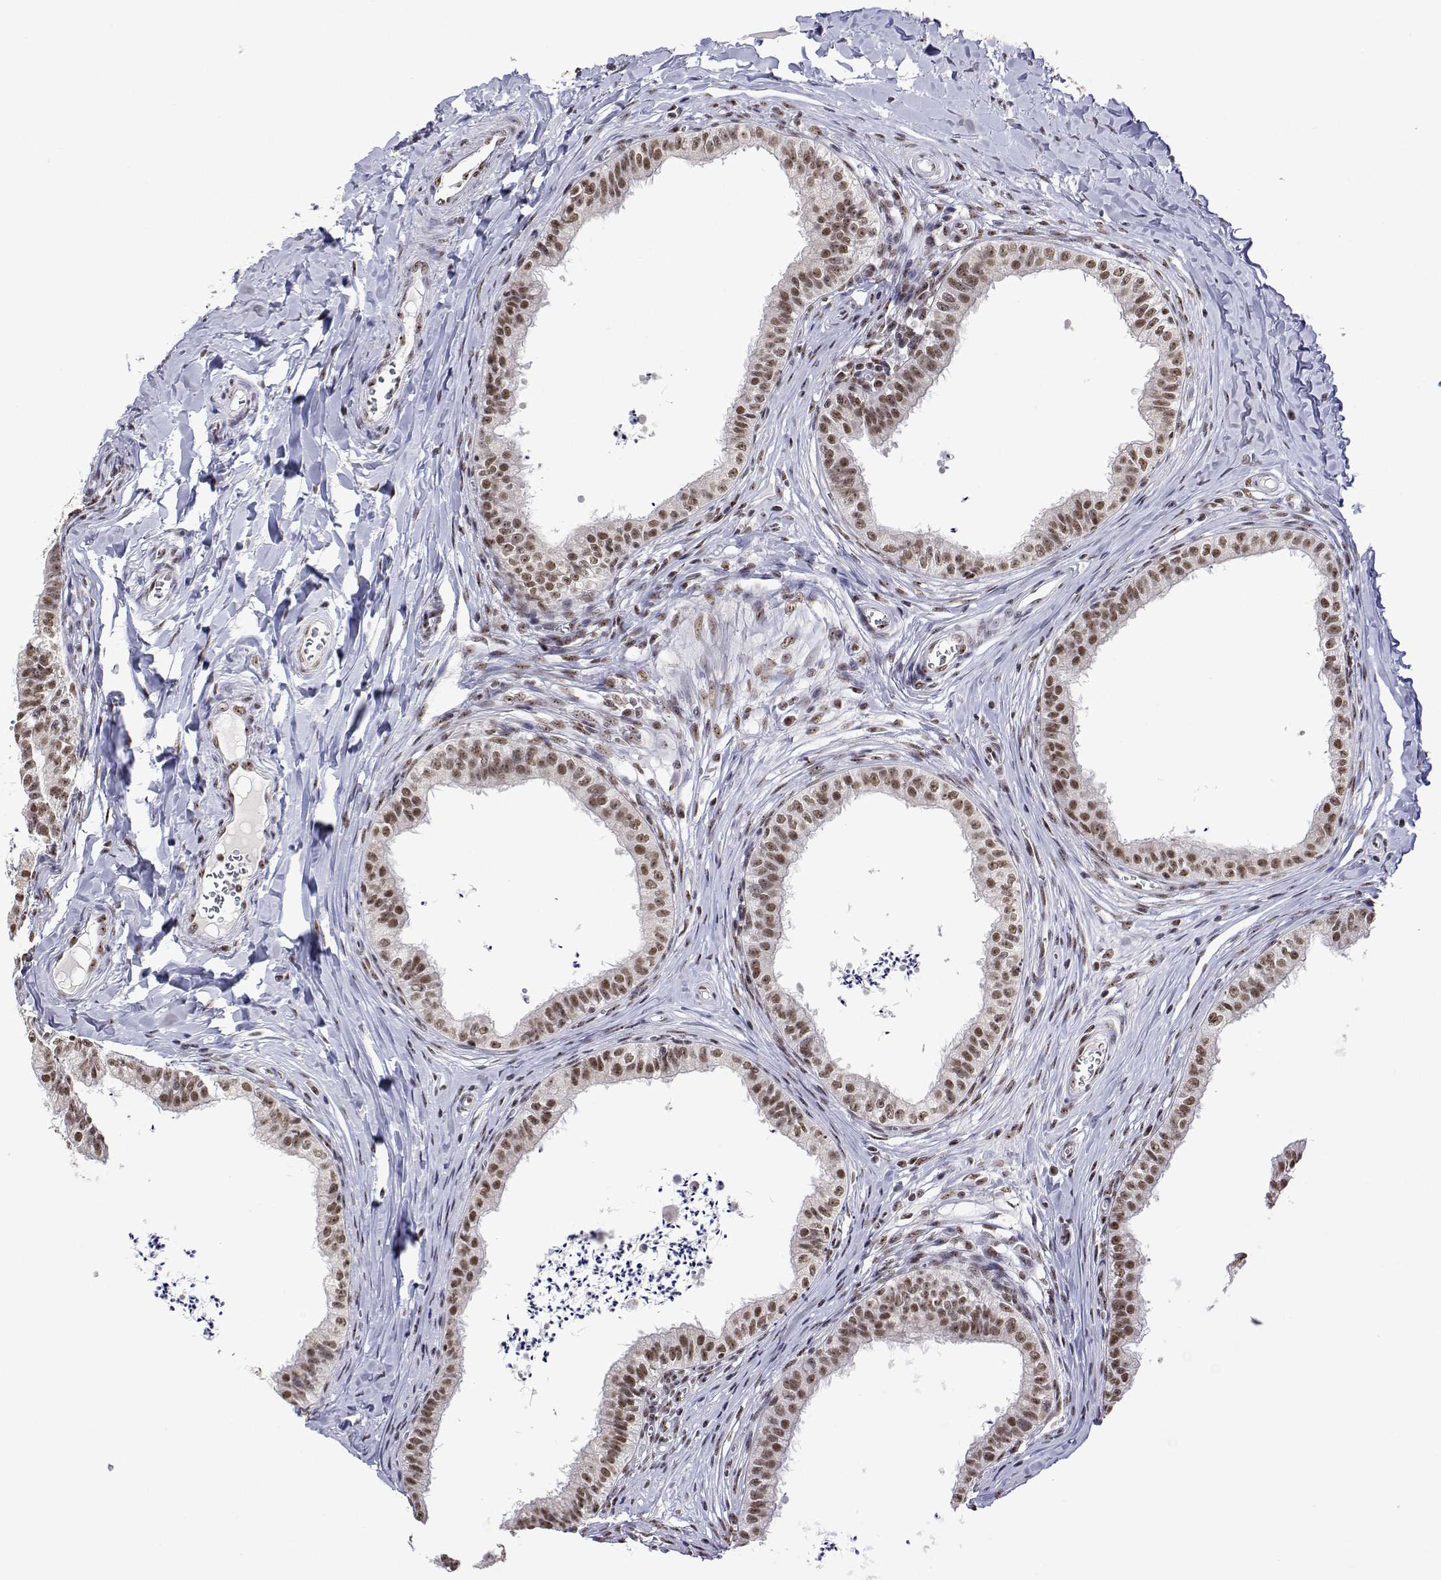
{"staining": {"intensity": "moderate", "quantity": ">75%", "location": "nuclear"}, "tissue": "epididymis", "cell_type": "Glandular cells", "image_type": "normal", "snomed": [{"axis": "morphology", "description": "Normal tissue, NOS"}, {"axis": "topography", "description": "Epididymis"}], "caption": "Epididymis stained with DAB (3,3'-diaminobenzidine) immunohistochemistry (IHC) reveals medium levels of moderate nuclear staining in approximately >75% of glandular cells. The staining is performed using DAB (3,3'-diaminobenzidine) brown chromogen to label protein expression. The nuclei are counter-stained blue using hematoxylin.", "gene": "ADAR", "patient": {"sex": "male", "age": 24}}